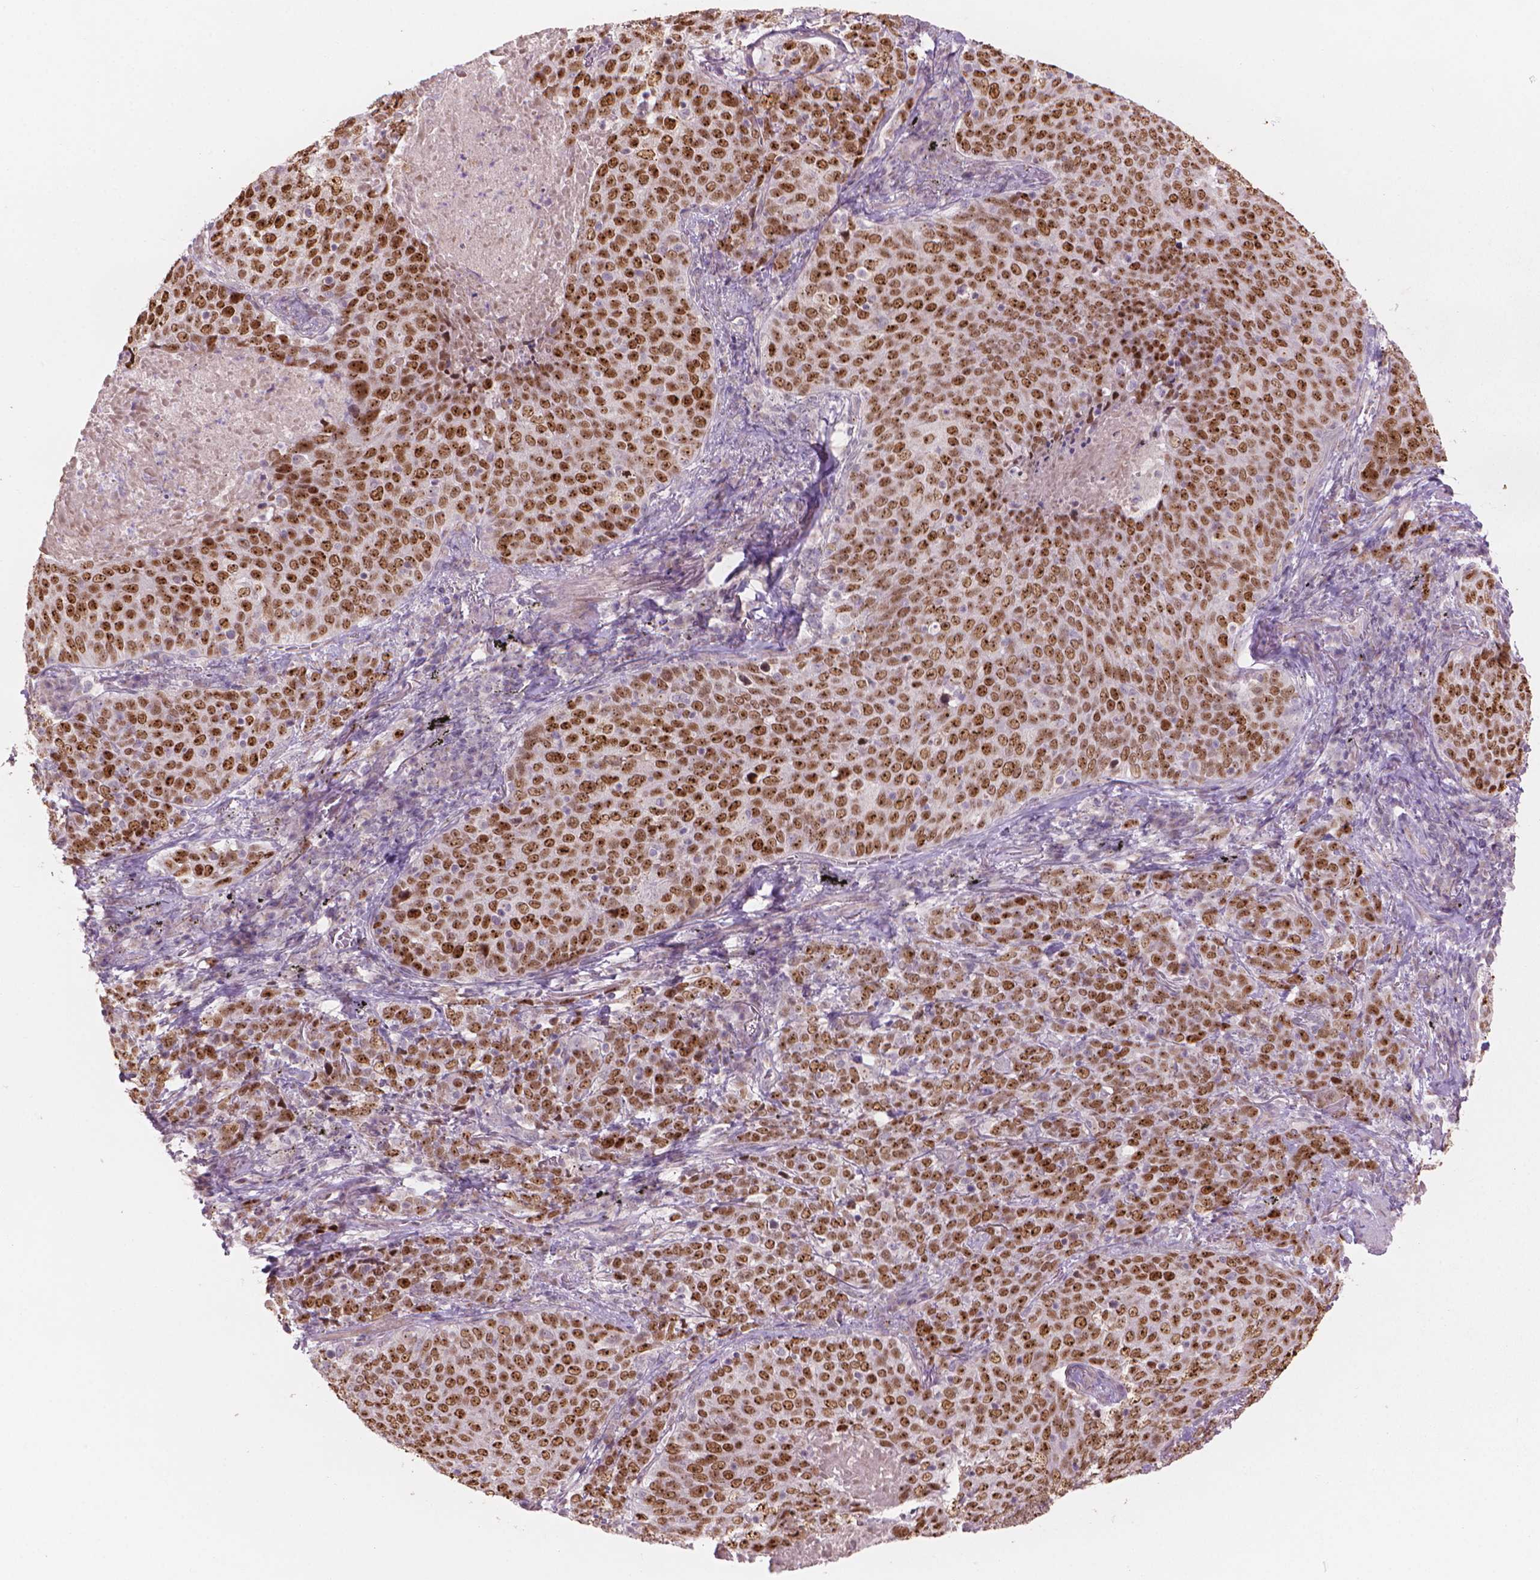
{"staining": {"intensity": "strong", "quantity": ">75%", "location": "nuclear"}, "tissue": "lung cancer", "cell_type": "Tumor cells", "image_type": "cancer", "snomed": [{"axis": "morphology", "description": "Squamous cell carcinoma, NOS"}, {"axis": "topography", "description": "Lung"}], "caption": "Protein staining of lung cancer tissue exhibits strong nuclear staining in about >75% of tumor cells. (IHC, brightfield microscopy, high magnification).", "gene": "IFFO1", "patient": {"sex": "male", "age": 82}}